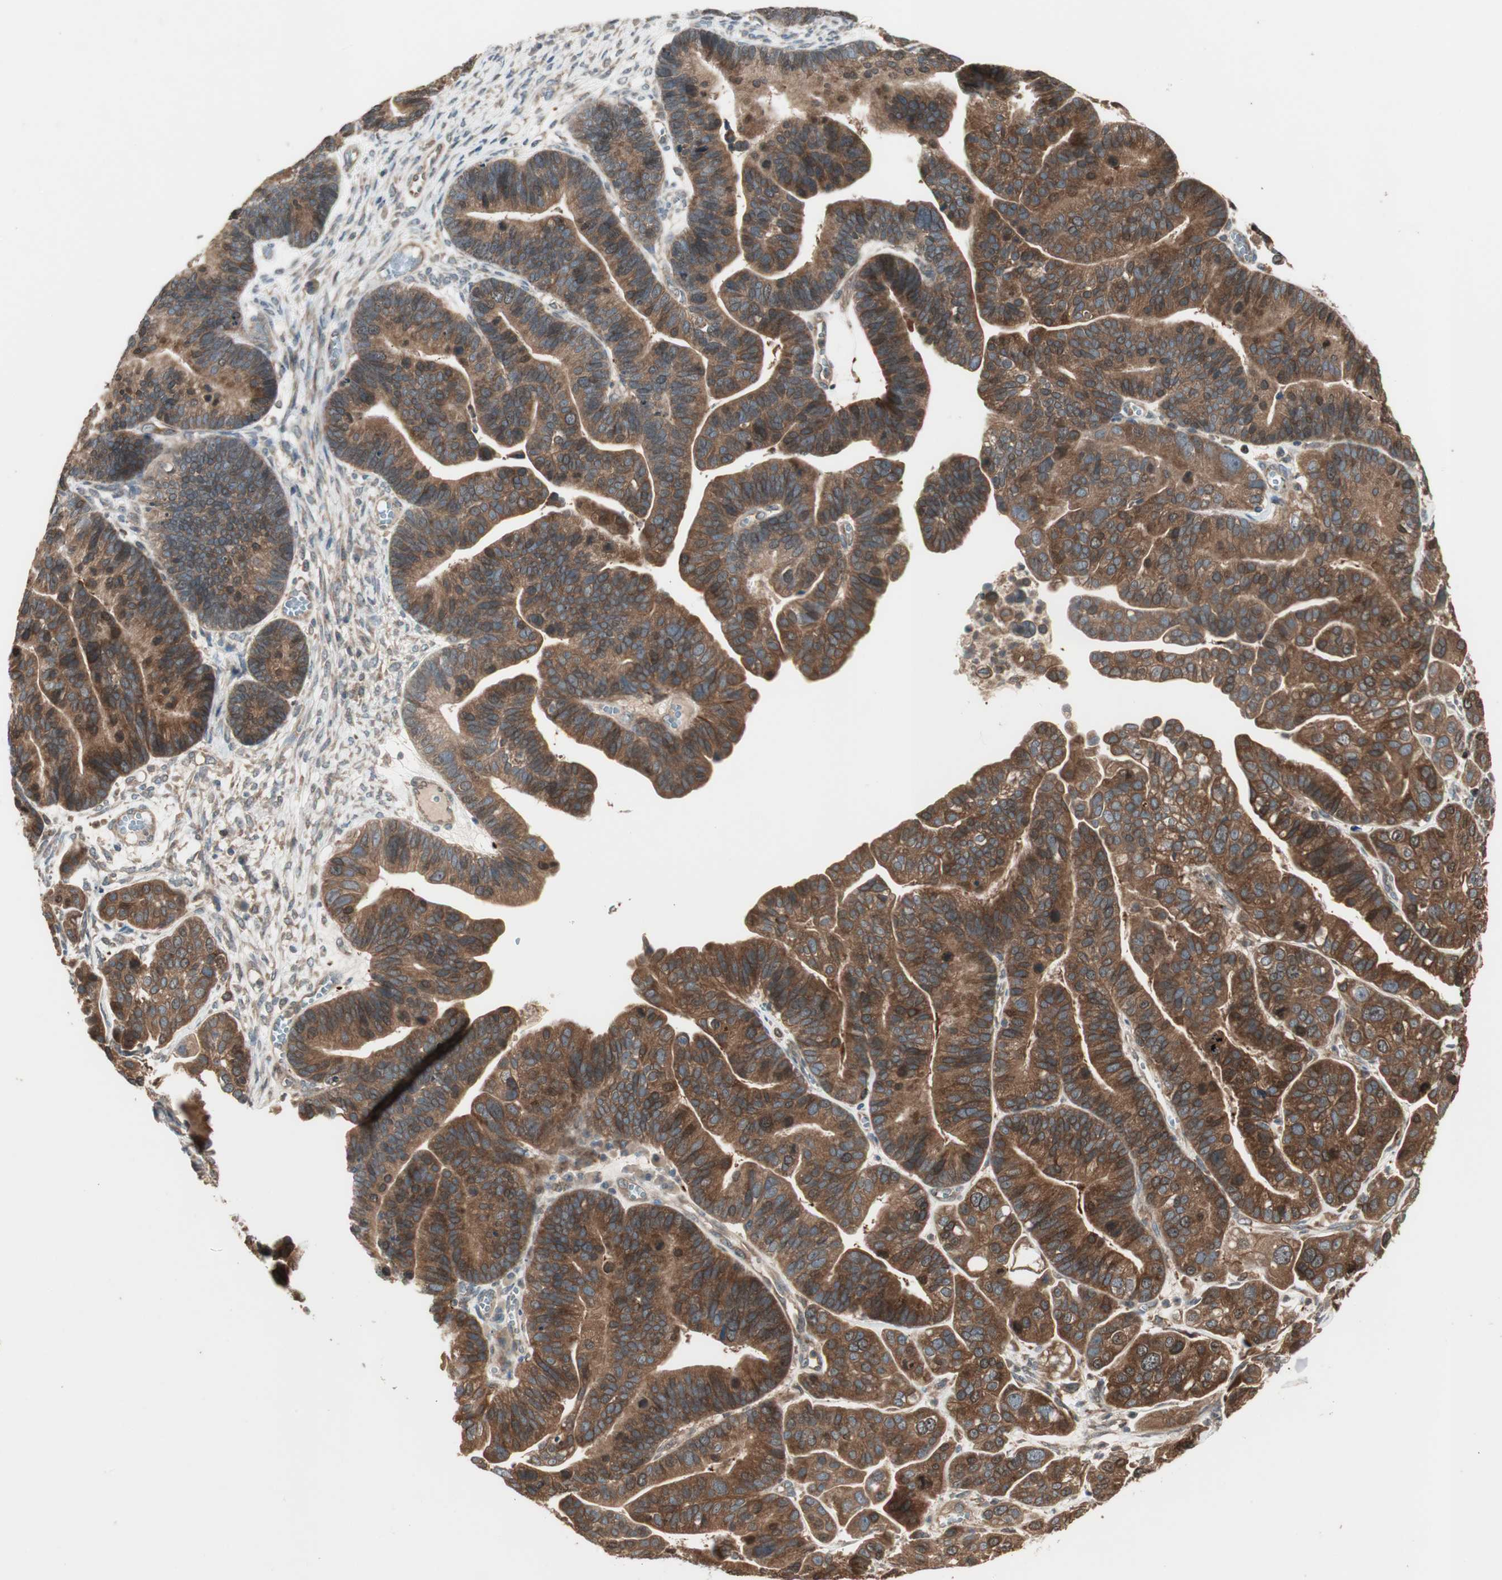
{"staining": {"intensity": "moderate", "quantity": ">75%", "location": "cytoplasmic/membranous"}, "tissue": "ovarian cancer", "cell_type": "Tumor cells", "image_type": "cancer", "snomed": [{"axis": "morphology", "description": "Cystadenocarcinoma, serous, NOS"}, {"axis": "topography", "description": "Ovary"}], "caption": "About >75% of tumor cells in human ovarian cancer (serous cystadenocarcinoma) display moderate cytoplasmic/membranous protein positivity as visualized by brown immunohistochemical staining.", "gene": "ATP6AP2", "patient": {"sex": "female", "age": 56}}